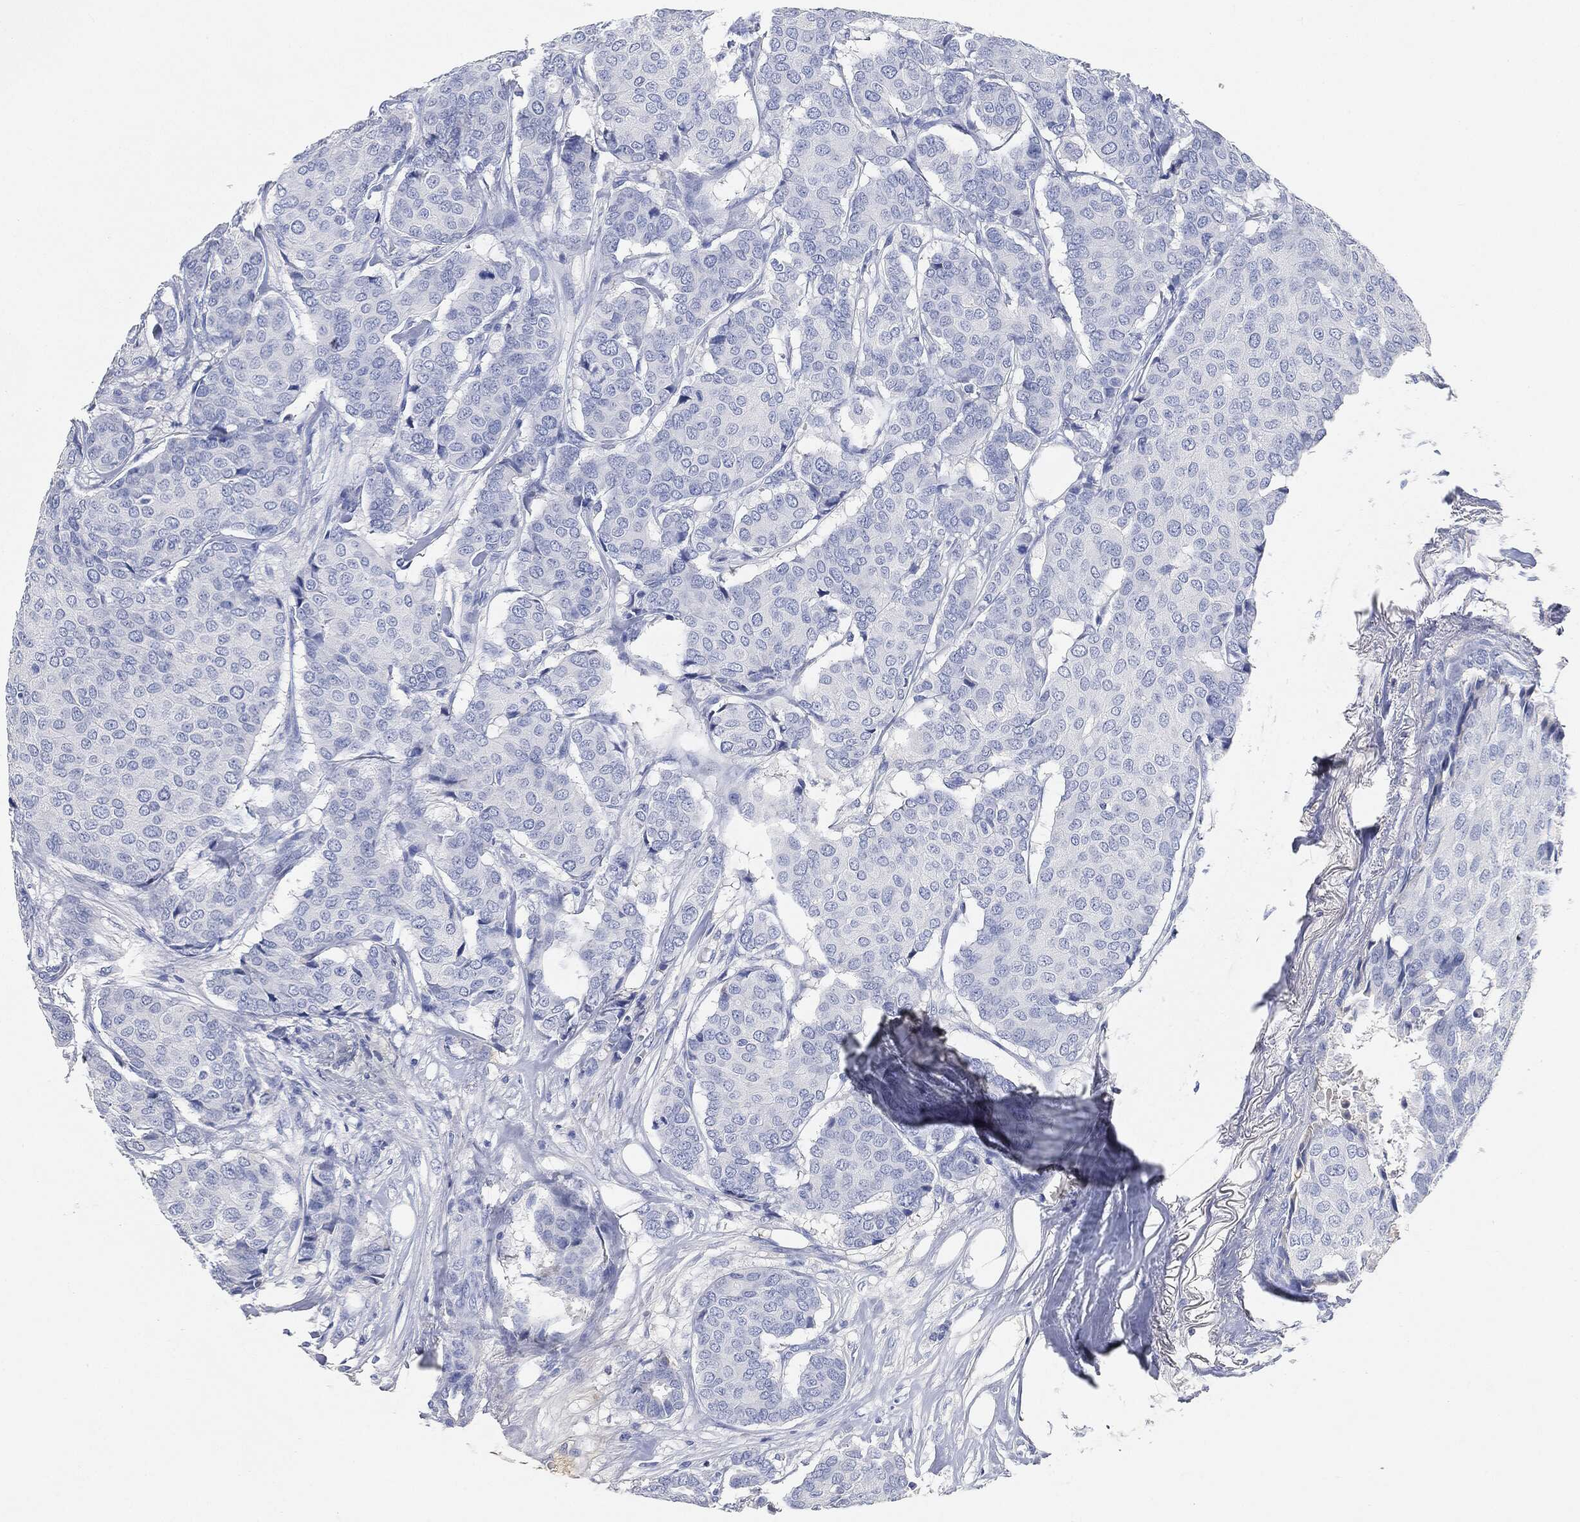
{"staining": {"intensity": "negative", "quantity": "none", "location": "none"}, "tissue": "breast cancer", "cell_type": "Tumor cells", "image_type": "cancer", "snomed": [{"axis": "morphology", "description": "Duct carcinoma"}, {"axis": "topography", "description": "Breast"}], "caption": "Immunohistochemical staining of breast intraductal carcinoma demonstrates no significant positivity in tumor cells.", "gene": "IGLV6-57", "patient": {"sex": "female", "age": 75}}